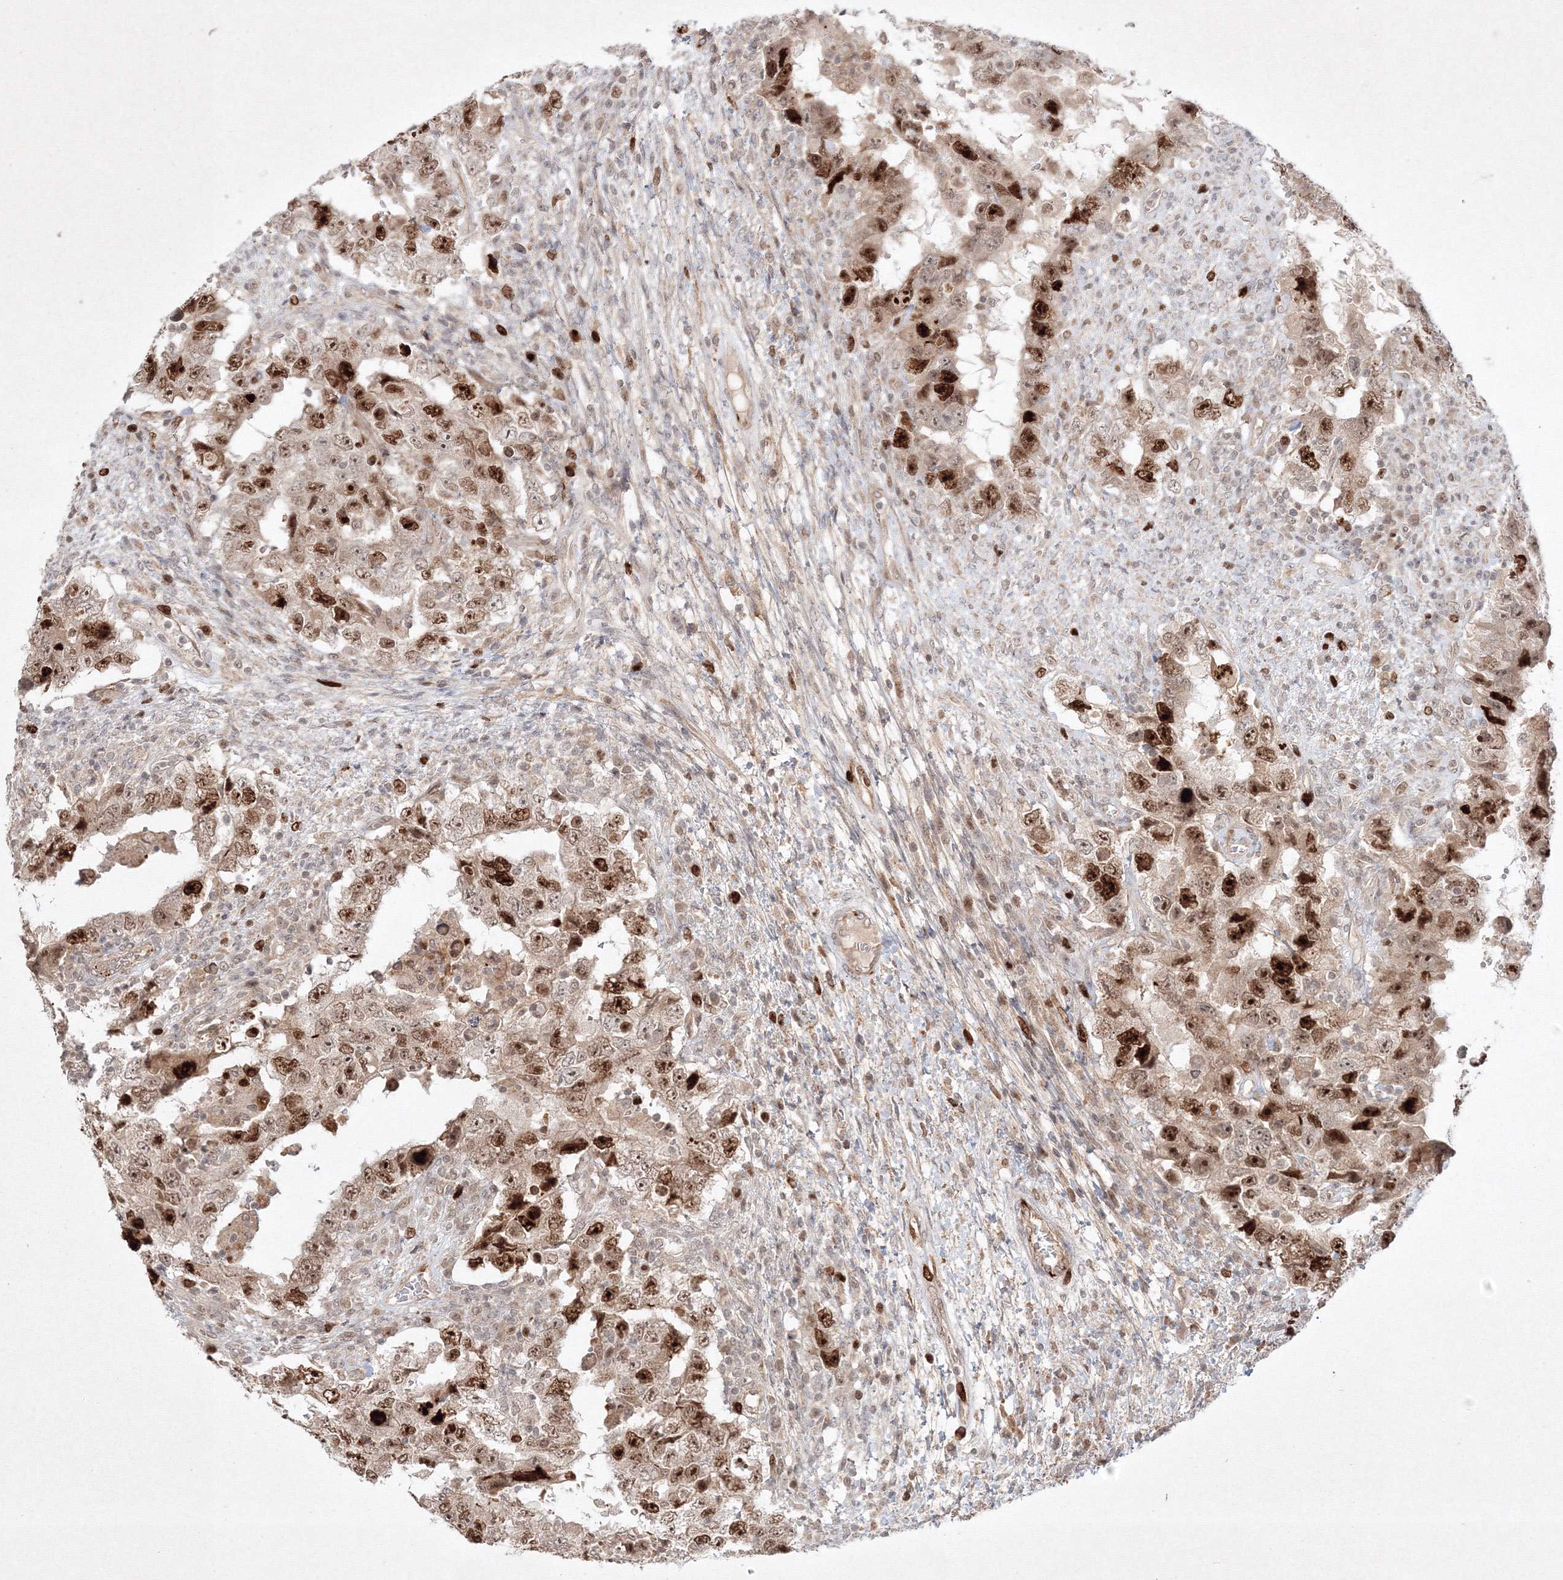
{"staining": {"intensity": "strong", "quantity": ">75%", "location": "nuclear"}, "tissue": "testis cancer", "cell_type": "Tumor cells", "image_type": "cancer", "snomed": [{"axis": "morphology", "description": "Carcinoma, Embryonal, NOS"}, {"axis": "topography", "description": "Testis"}], "caption": "The photomicrograph displays staining of testis cancer (embryonal carcinoma), revealing strong nuclear protein staining (brown color) within tumor cells.", "gene": "KIF20A", "patient": {"sex": "male", "age": 26}}